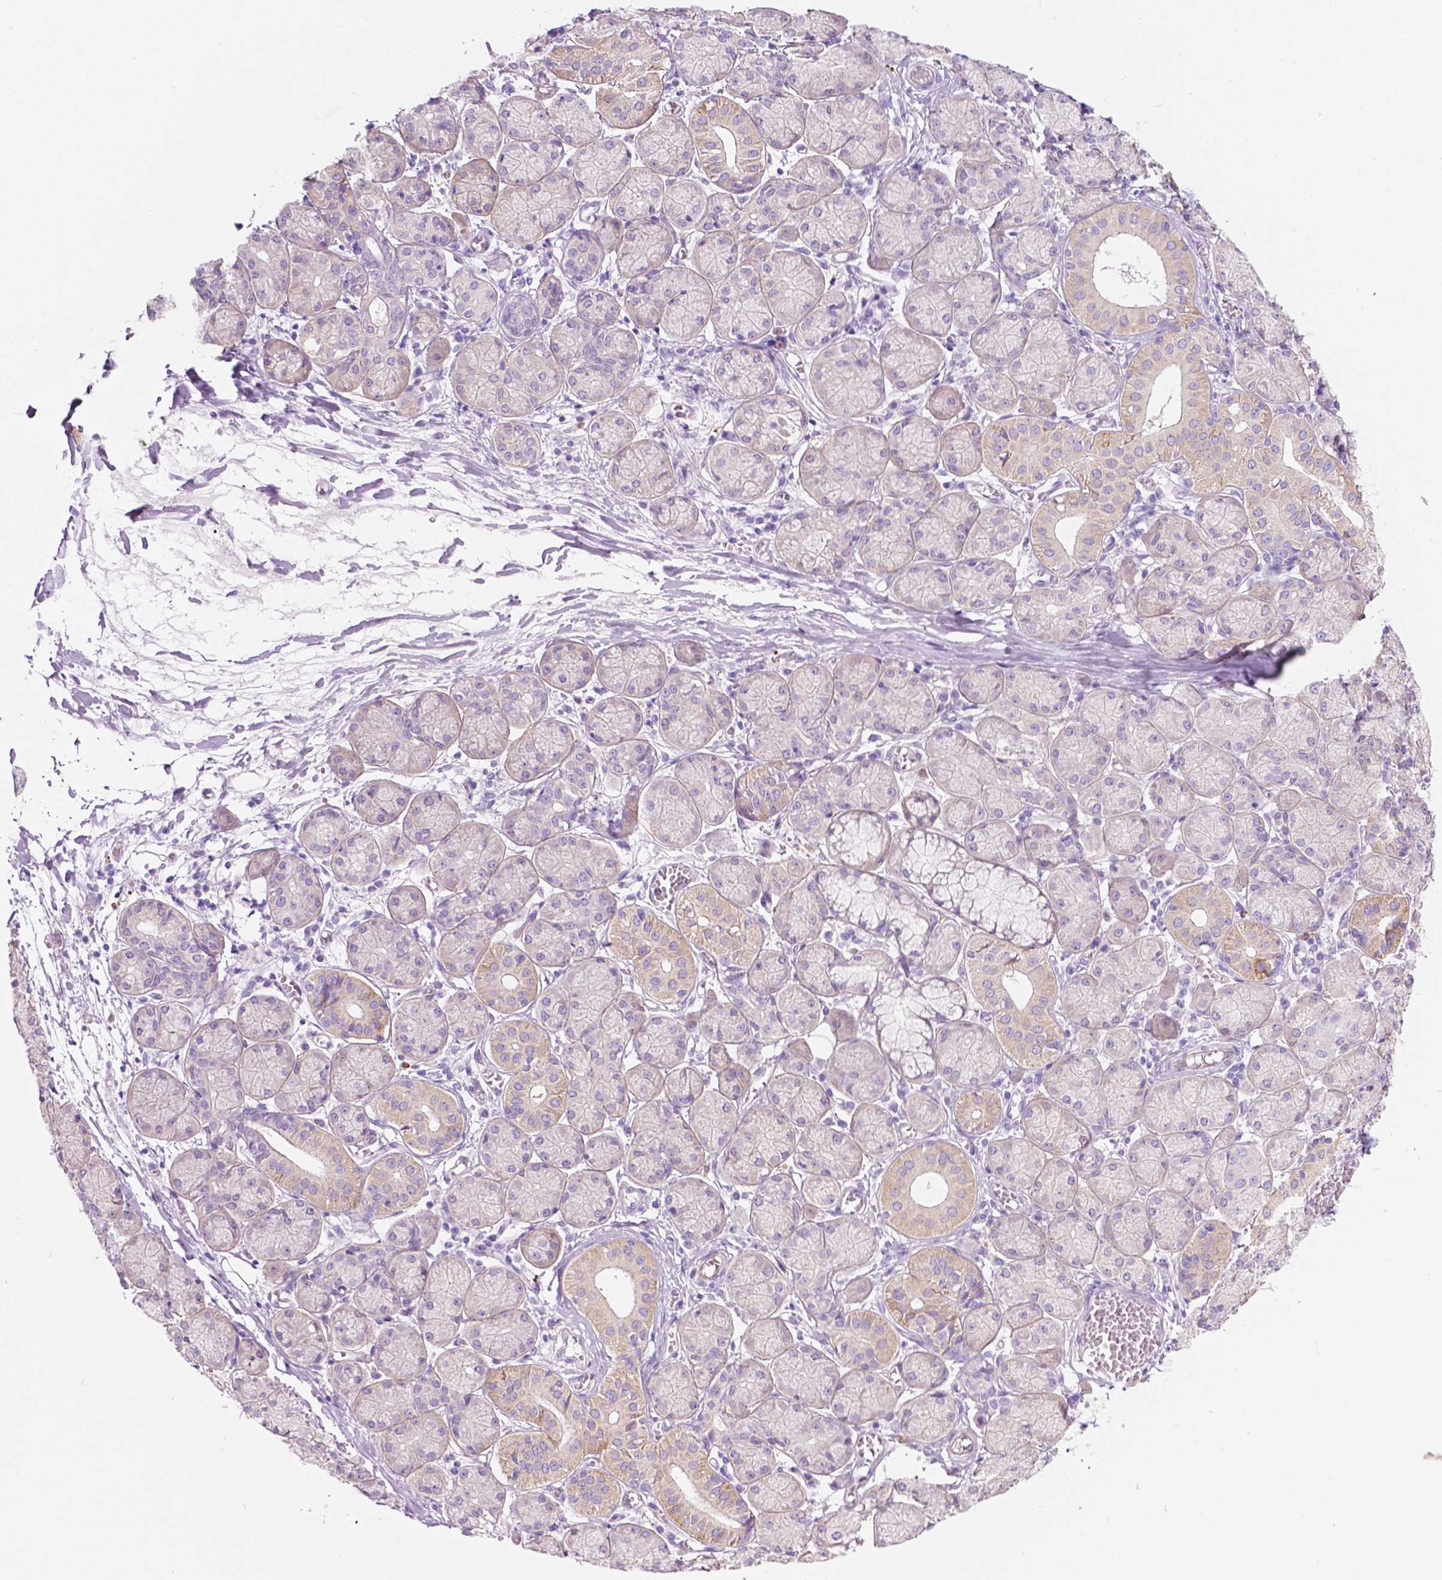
{"staining": {"intensity": "weak", "quantity": "25%-75%", "location": "cytoplasmic/membranous"}, "tissue": "salivary gland", "cell_type": "Glandular cells", "image_type": "normal", "snomed": [{"axis": "morphology", "description": "Normal tissue, NOS"}, {"axis": "topography", "description": "Salivary gland"}, {"axis": "topography", "description": "Peripheral nerve tissue"}], "caption": "Immunohistochemistry image of unremarkable salivary gland: salivary gland stained using immunohistochemistry (IHC) demonstrates low levels of weak protein expression localized specifically in the cytoplasmic/membranous of glandular cells, appearing as a cytoplasmic/membranous brown color.", "gene": "NOS1AP", "patient": {"sex": "female", "age": 24}}